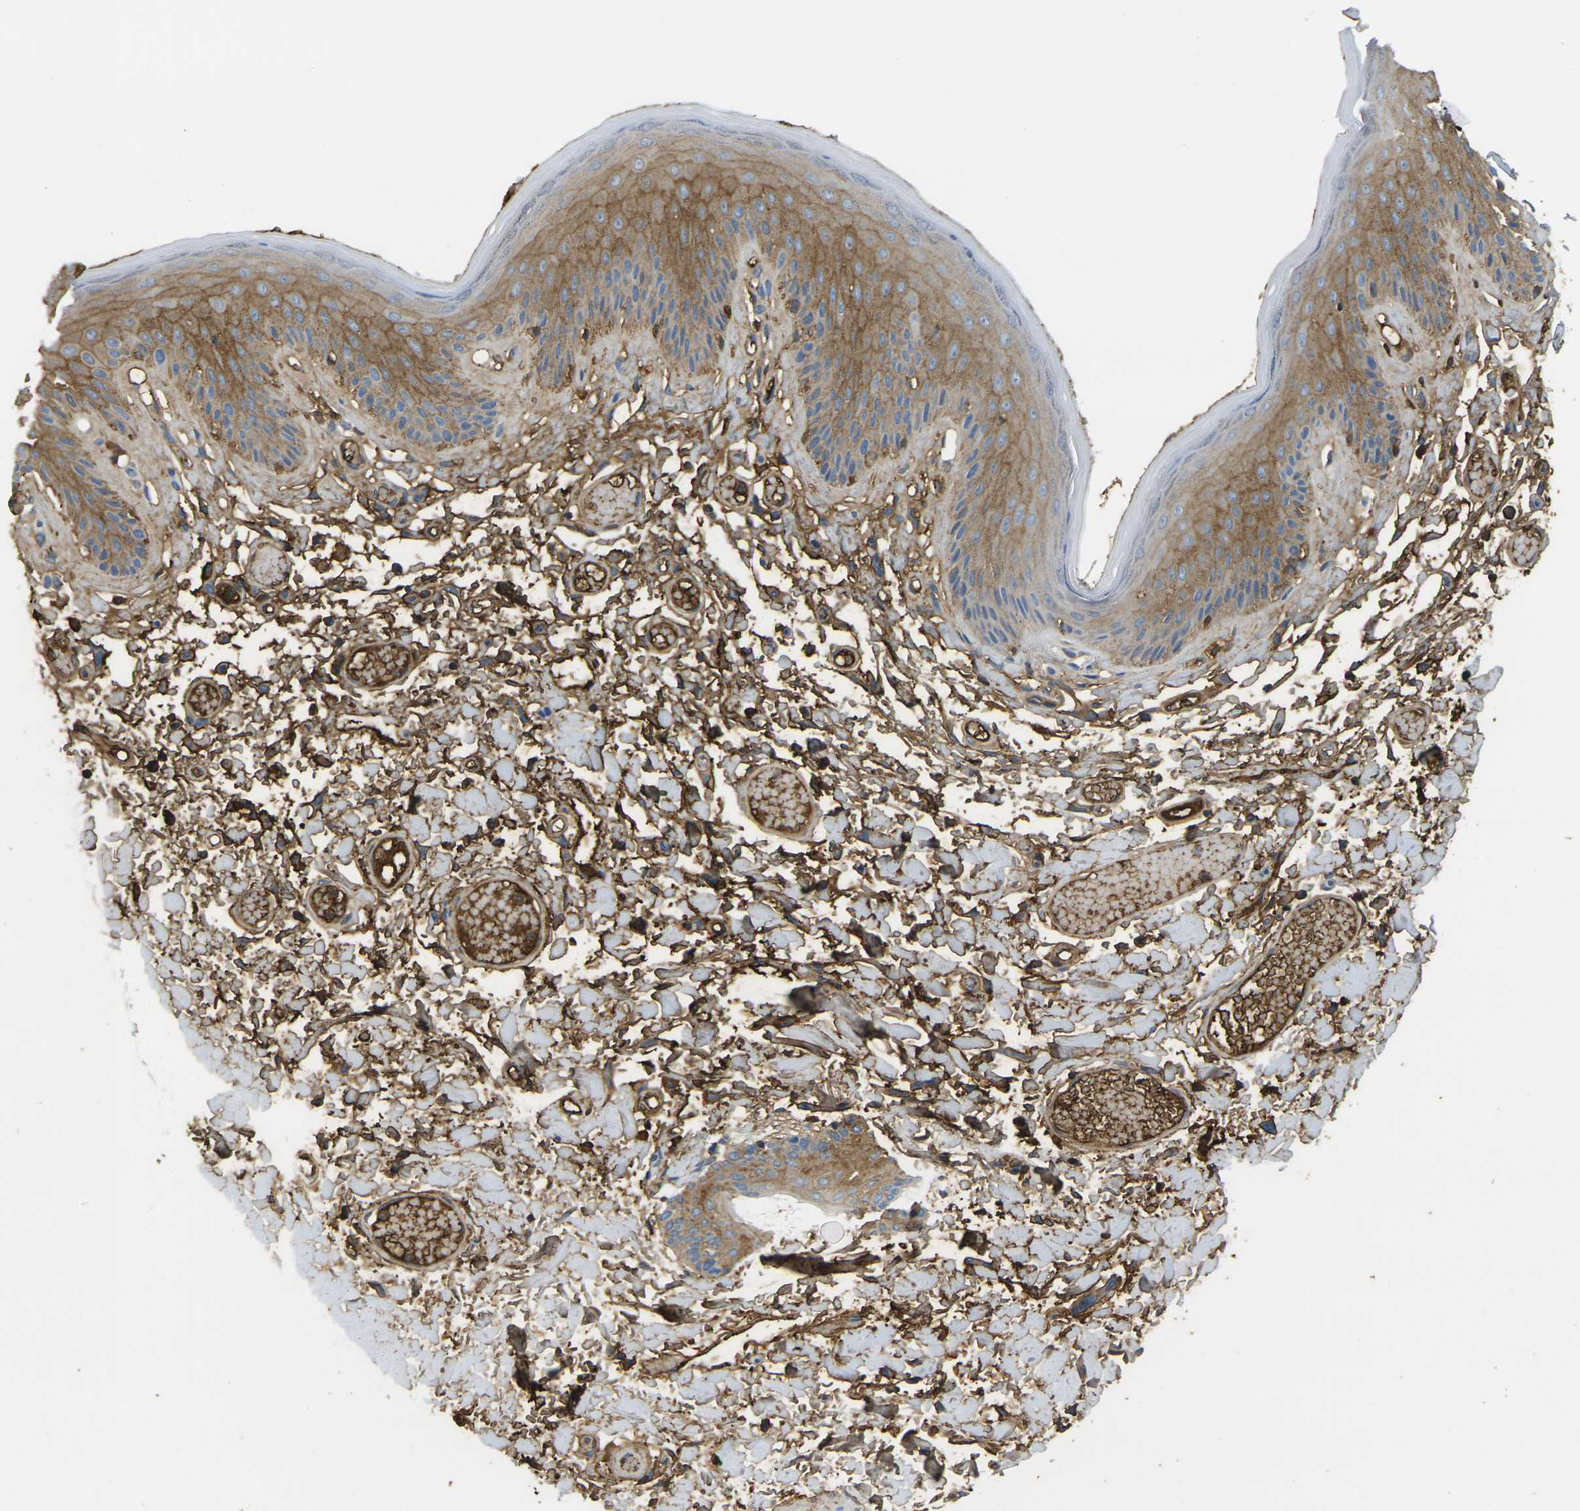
{"staining": {"intensity": "moderate", "quantity": ">75%", "location": "cytoplasmic/membranous"}, "tissue": "skin", "cell_type": "Epidermal cells", "image_type": "normal", "snomed": [{"axis": "morphology", "description": "Normal tissue, NOS"}, {"axis": "topography", "description": "Vulva"}], "caption": "This micrograph shows normal skin stained with IHC to label a protein in brown. The cytoplasmic/membranous of epidermal cells show moderate positivity for the protein. Nuclei are counter-stained blue.", "gene": "PLCD1", "patient": {"sex": "female", "age": 73}}